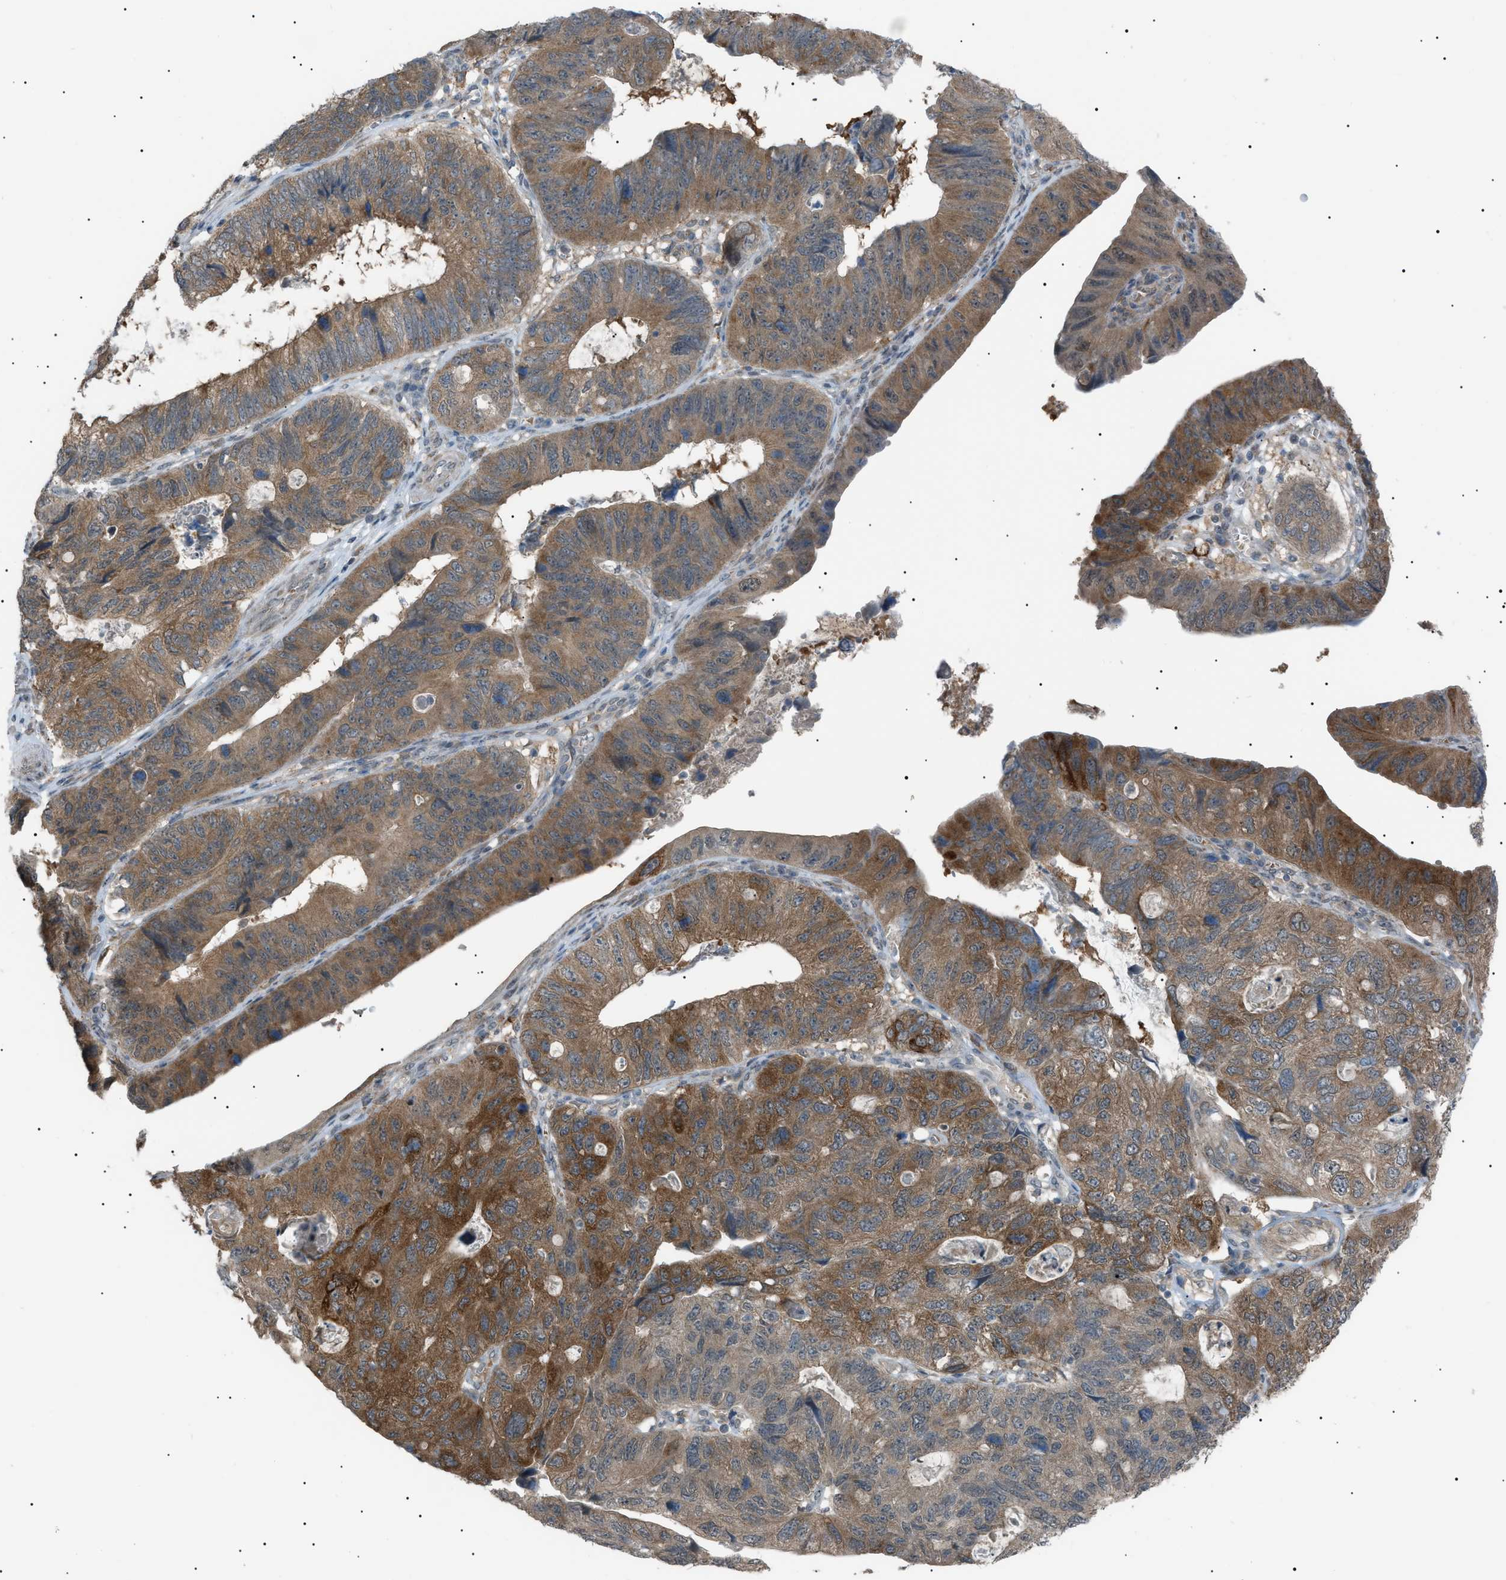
{"staining": {"intensity": "moderate", "quantity": ">75%", "location": "cytoplasmic/membranous"}, "tissue": "stomach cancer", "cell_type": "Tumor cells", "image_type": "cancer", "snomed": [{"axis": "morphology", "description": "Adenocarcinoma, NOS"}, {"axis": "topography", "description": "Stomach"}], "caption": "Stomach adenocarcinoma stained with a protein marker exhibits moderate staining in tumor cells.", "gene": "LPIN2", "patient": {"sex": "male", "age": 59}}